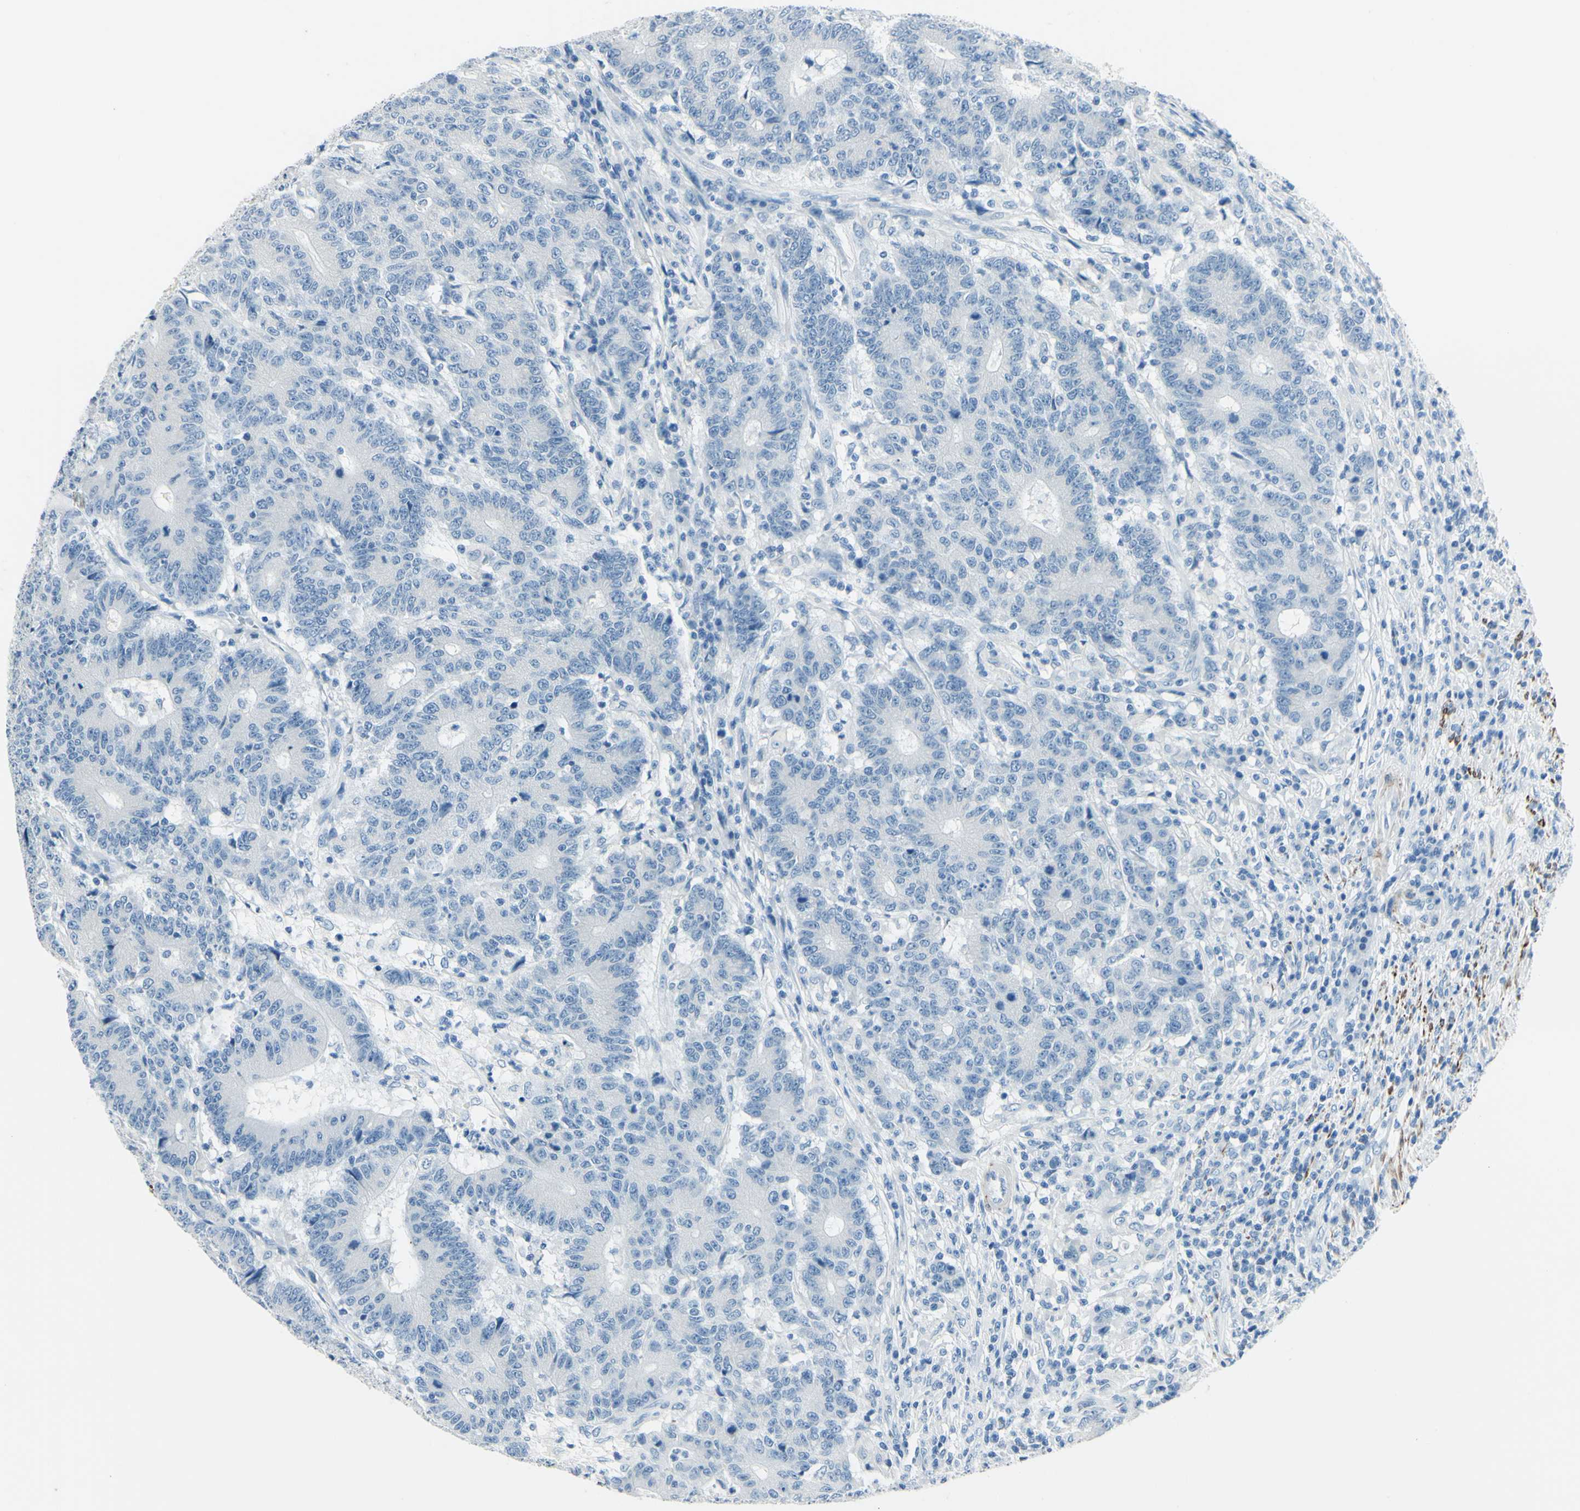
{"staining": {"intensity": "negative", "quantity": "none", "location": "none"}, "tissue": "colorectal cancer", "cell_type": "Tumor cells", "image_type": "cancer", "snomed": [{"axis": "morphology", "description": "Normal tissue, NOS"}, {"axis": "morphology", "description": "Adenocarcinoma, NOS"}, {"axis": "topography", "description": "Colon"}], "caption": "Colorectal cancer was stained to show a protein in brown. There is no significant expression in tumor cells.", "gene": "CDH15", "patient": {"sex": "female", "age": 75}}